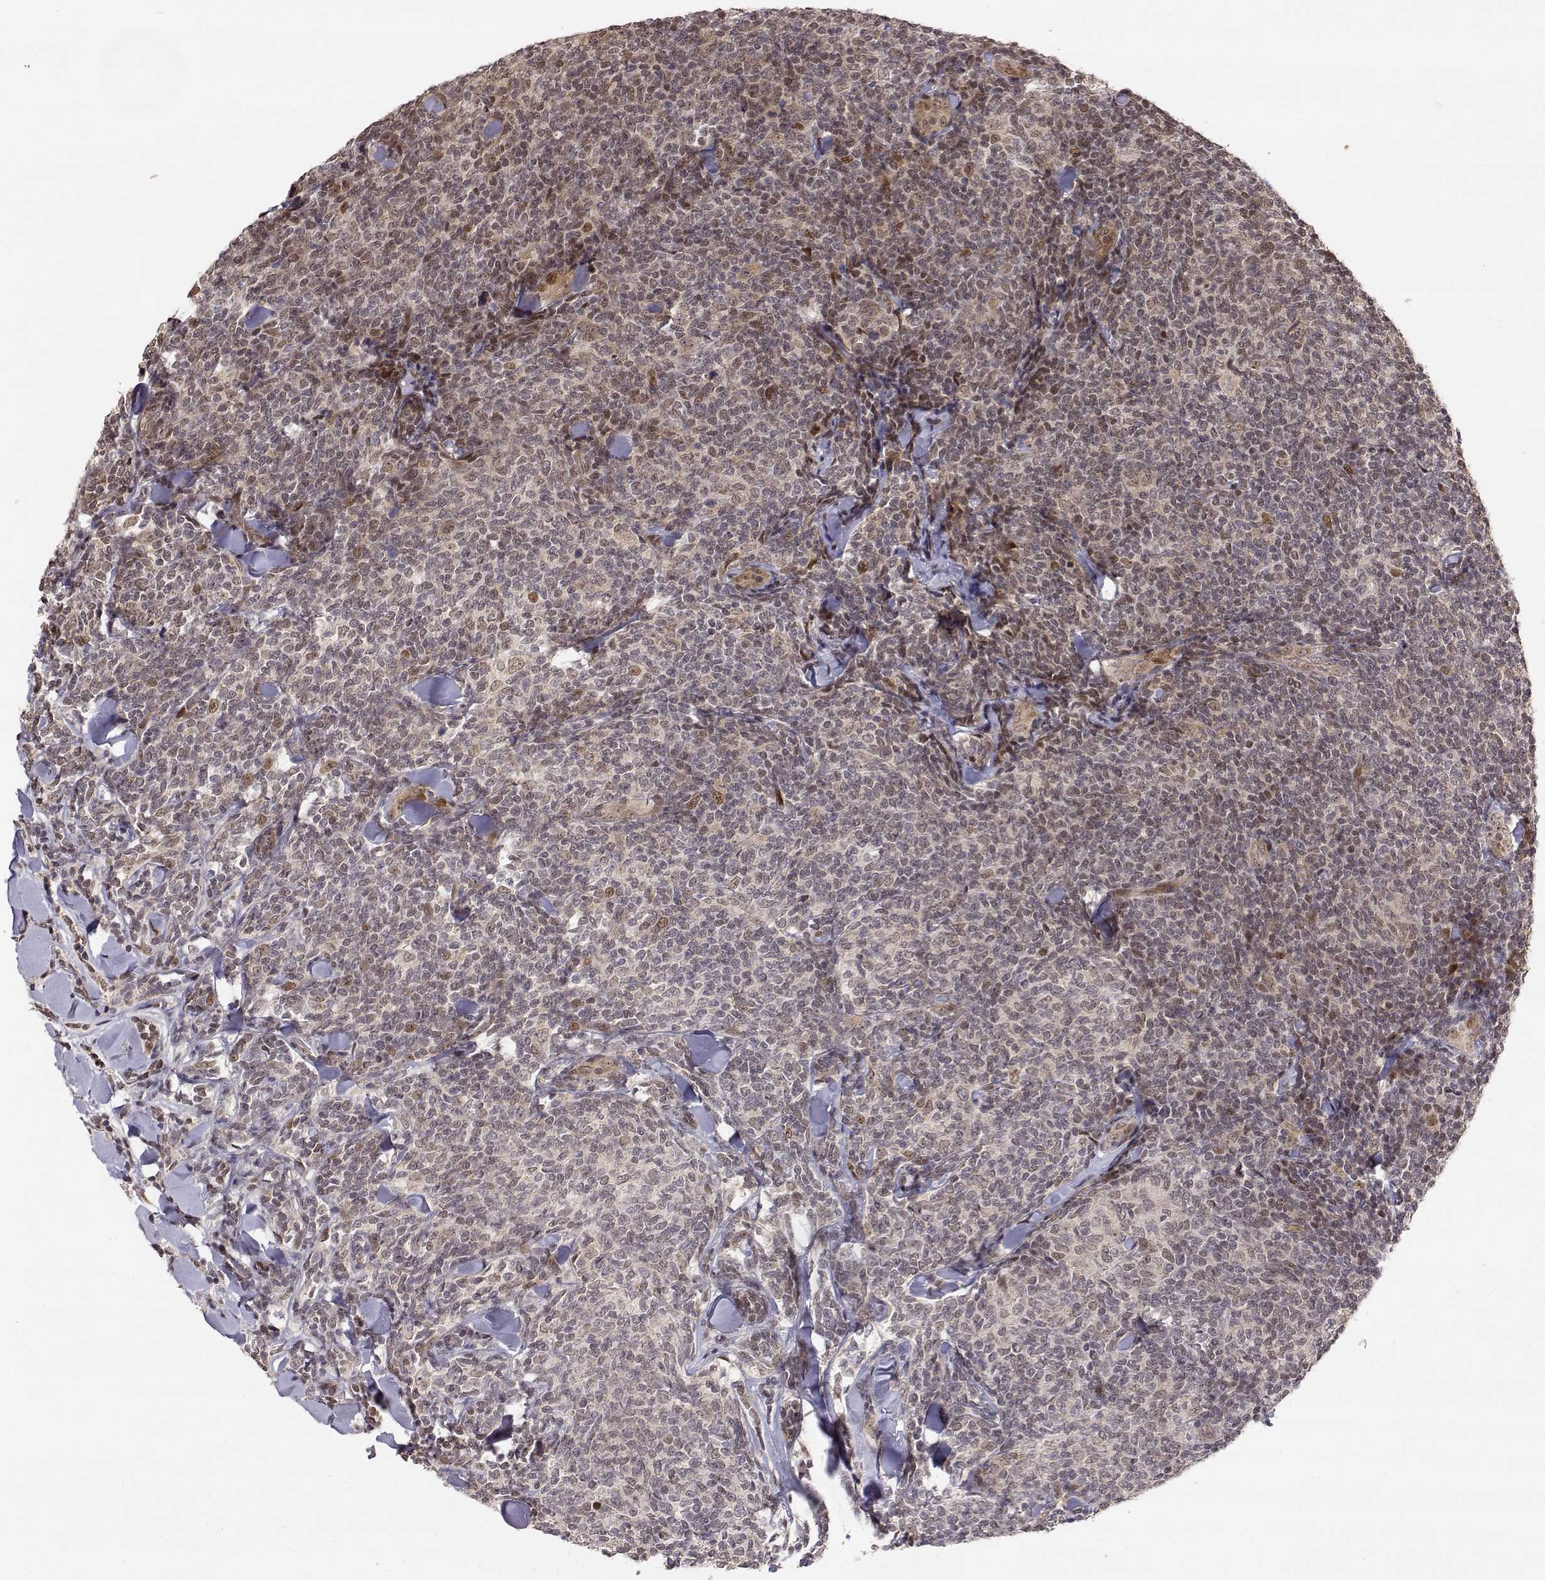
{"staining": {"intensity": "negative", "quantity": "none", "location": "none"}, "tissue": "lymphoma", "cell_type": "Tumor cells", "image_type": "cancer", "snomed": [{"axis": "morphology", "description": "Malignant lymphoma, non-Hodgkin's type, Low grade"}, {"axis": "topography", "description": "Lymph node"}], "caption": "IHC of low-grade malignant lymphoma, non-Hodgkin's type shows no expression in tumor cells.", "gene": "BRCA1", "patient": {"sex": "female", "age": 56}}